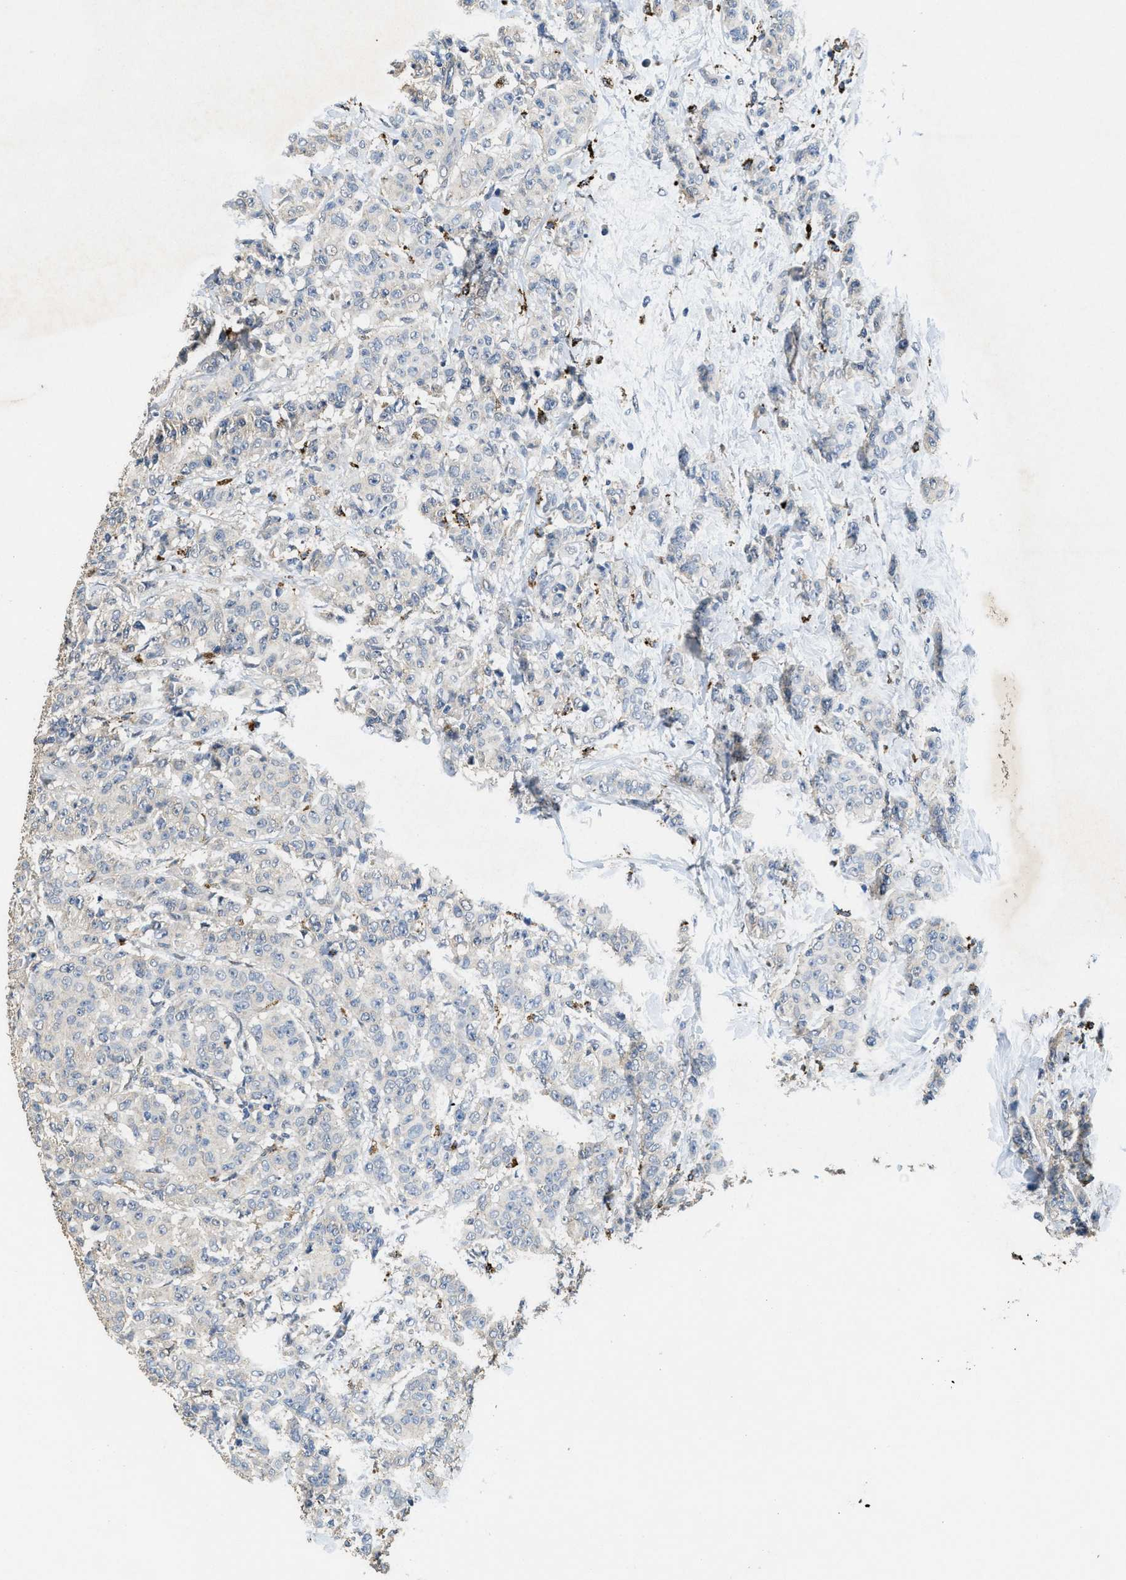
{"staining": {"intensity": "weak", "quantity": "<25%", "location": "cytoplasmic/membranous"}, "tissue": "breast cancer", "cell_type": "Tumor cells", "image_type": "cancer", "snomed": [{"axis": "morphology", "description": "Normal tissue, NOS"}, {"axis": "morphology", "description": "Duct carcinoma"}, {"axis": "topography", "description": "Breast"}], "caption": "This is a image of IHC staining of invasive ductal carcinoma (breast), which shows no expression in tumor cells.", "gene": "BMPR2", "patient": {"sex": "female", "age": 40}}